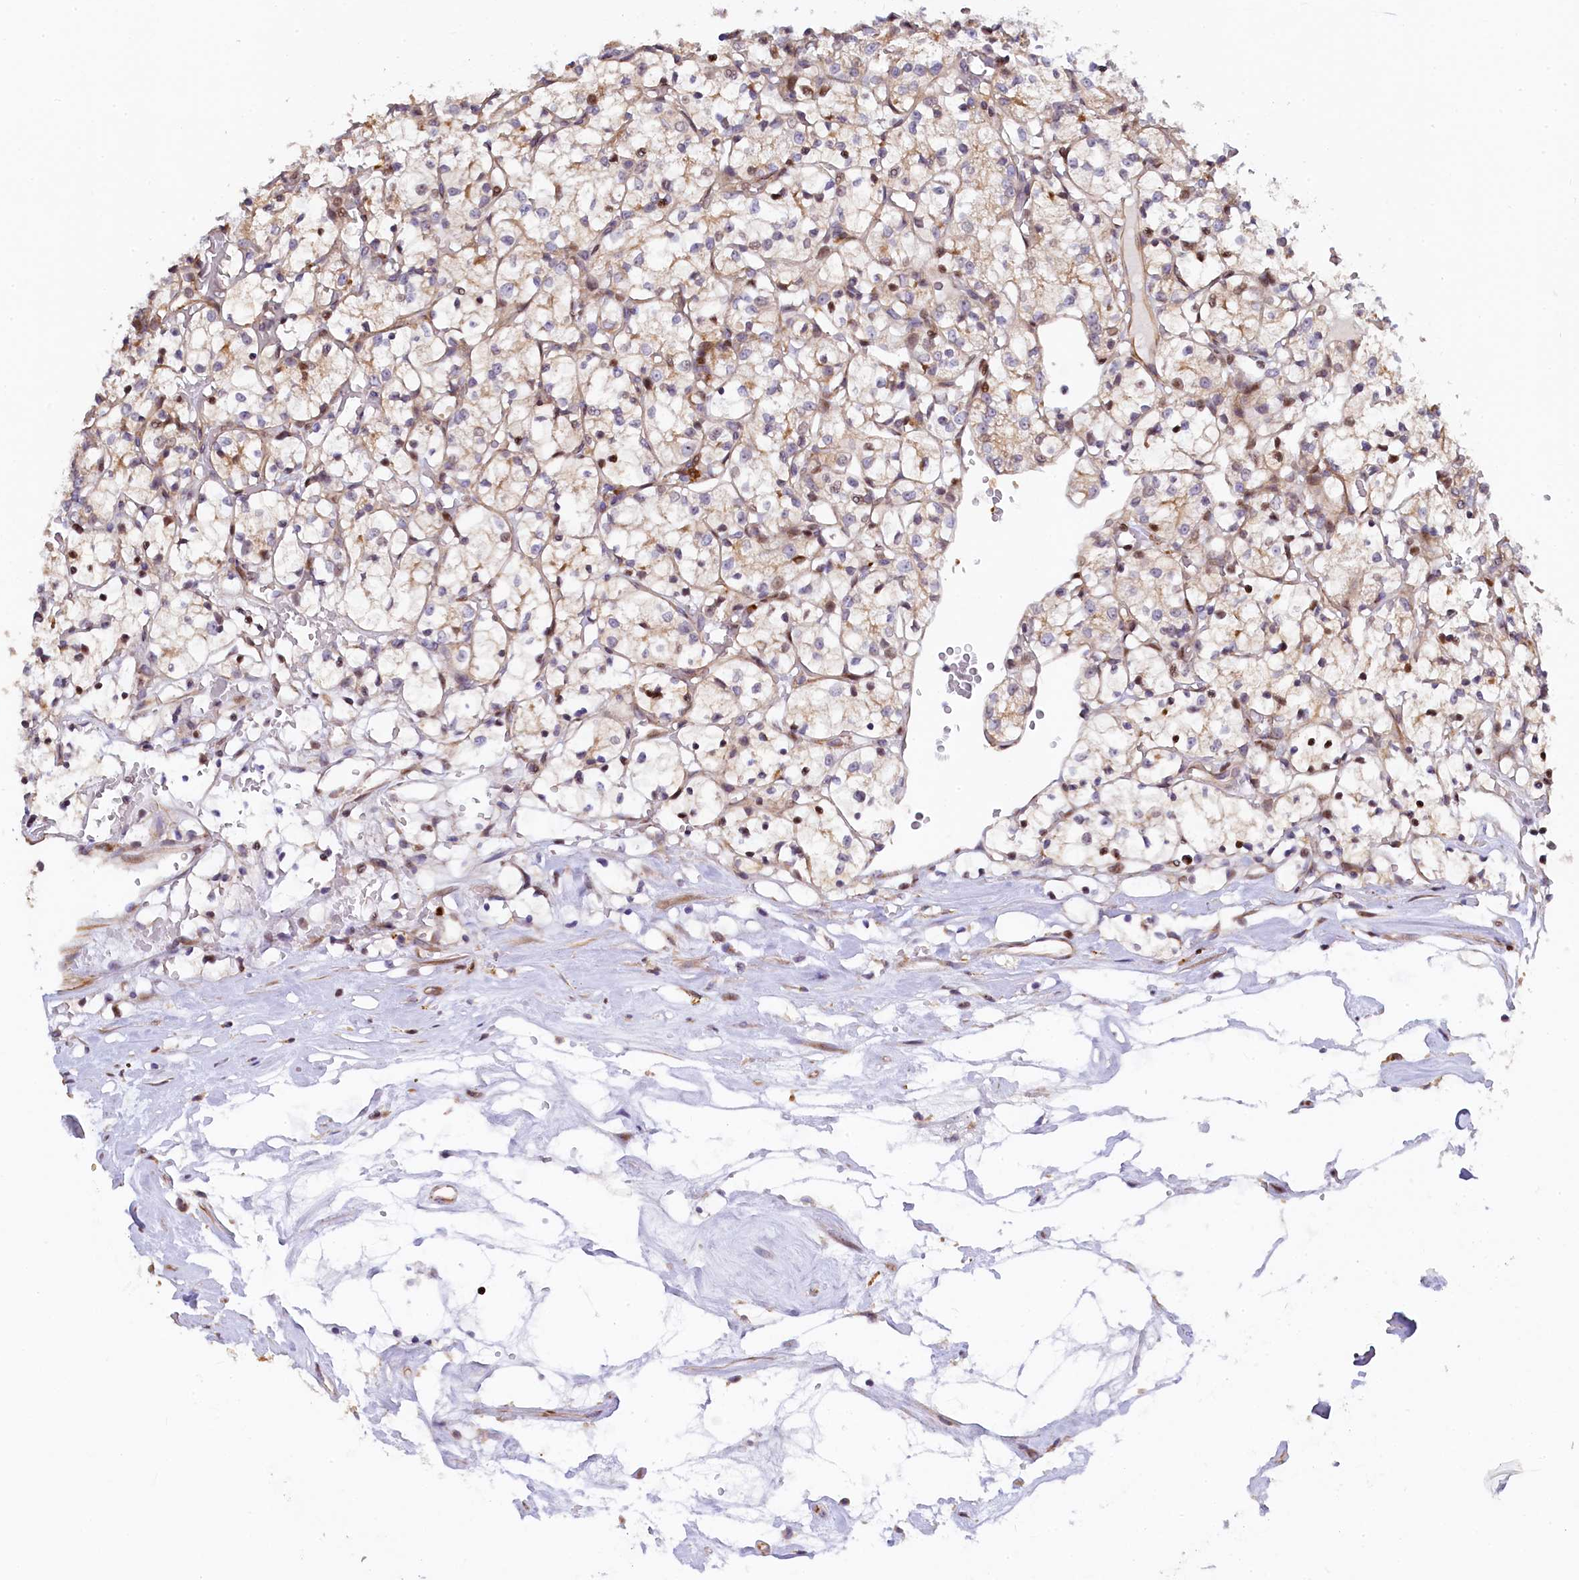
{"staining": {"intensity": "negative", "quantity": "none", "location": "none"}, "tissue": "renal cancer", "cell_type": "Tumor cells", "image_type": "cancer", "snomed": [{"axis": "morphology", "description": "Adenocarcinoma, NOS"}, {"axis": "topography", "description": "Kidney"}], "caption": "Tumor cells are negative for protein expression in human renal cancer. (DAB immunohistochemistry (IHC), high magnification).", "gene": "TGDS", "patient": {"sex": "female", "age": 69}}